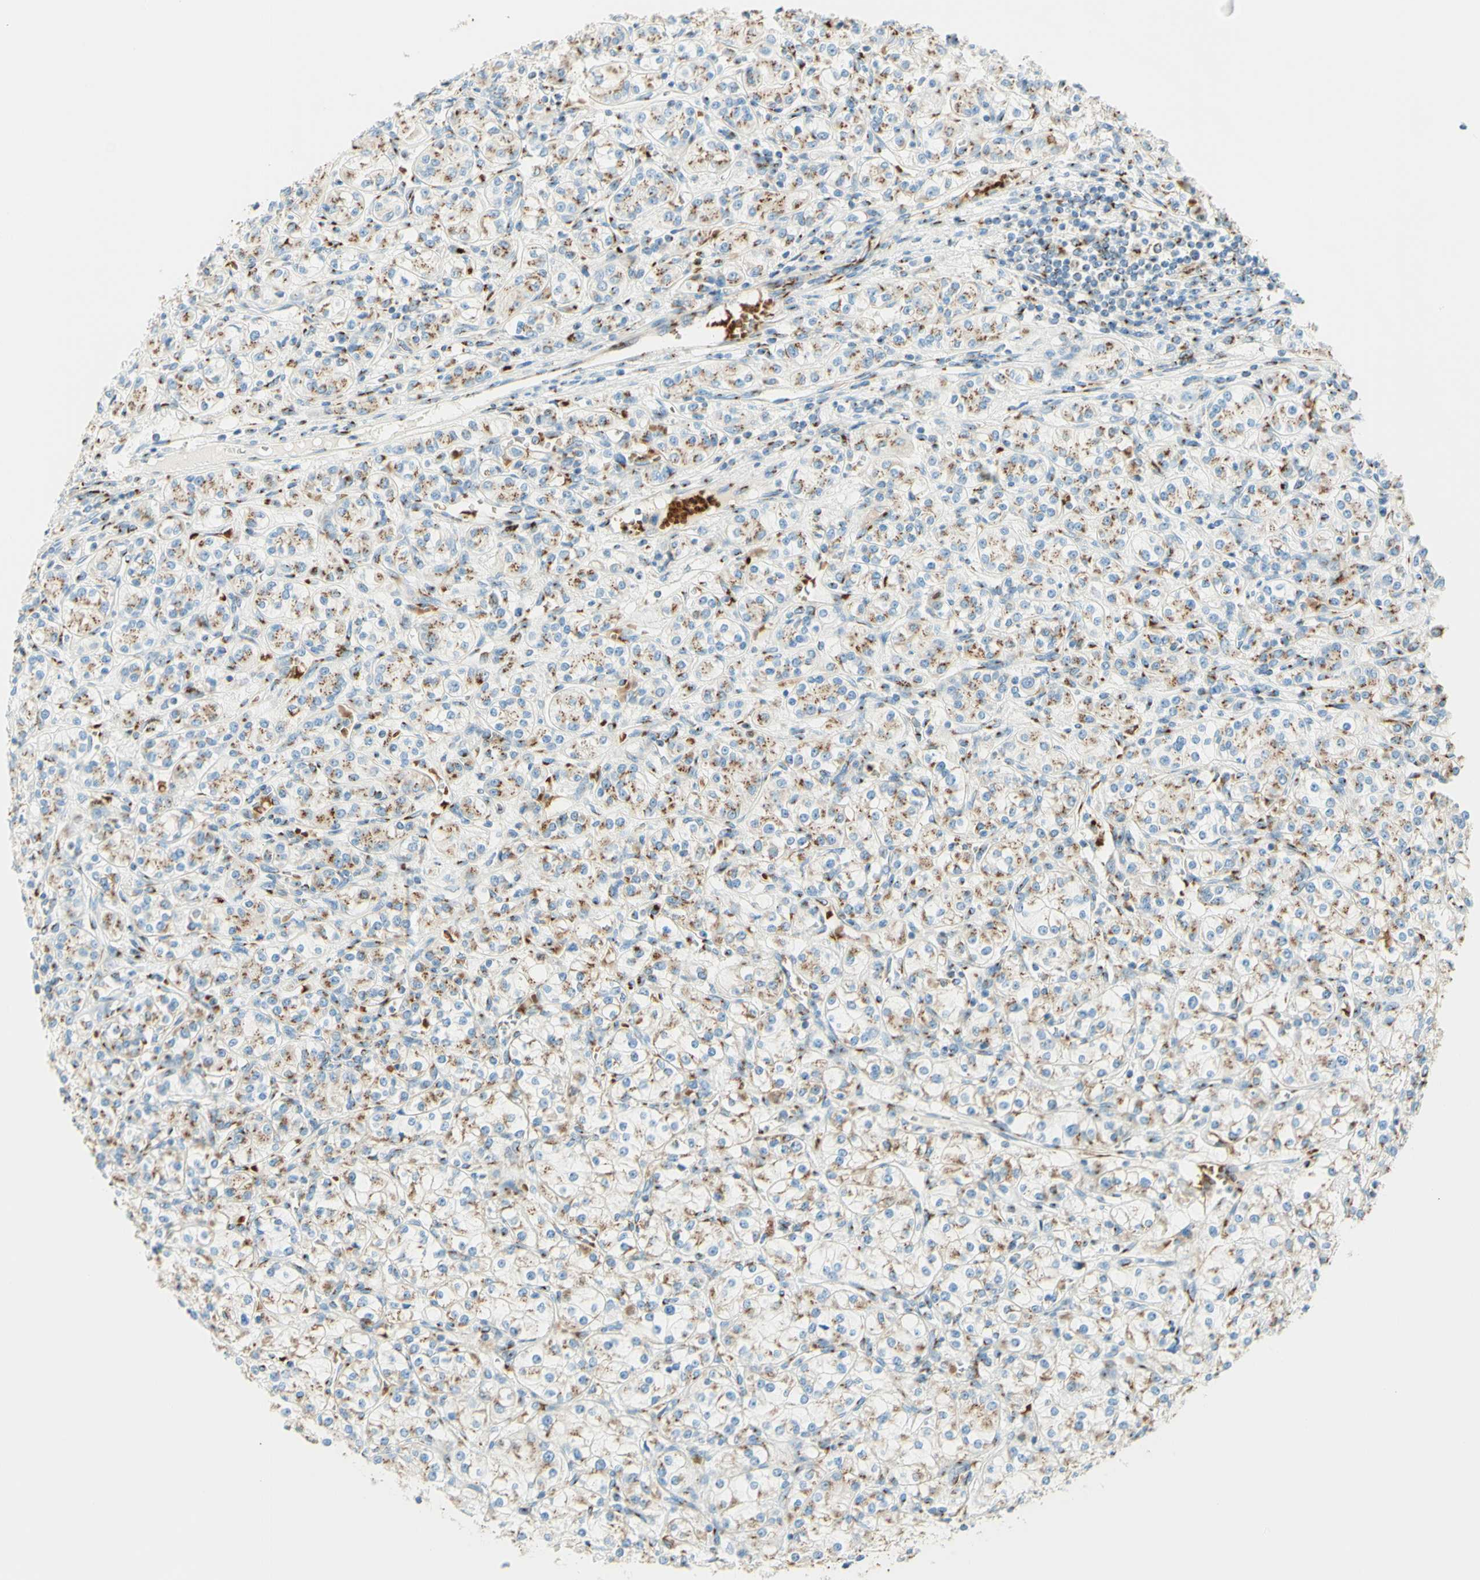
{"staining": {"intensity": "moderate", "quantity": "25%-75%", "location": "cytoplasmic/membranous"}, "tissue": "renal cancer", "cell_type": "Tumor cells", "image_type": "cancer", "snomed": [{"axis": "morphology", "description": "Adenocarcinoma, NOS"}, {"axis": "topography", "description": "Kidney"}], "caption": "An IHC photomicrograph of tumor tissue is shown. Protein staining in brown shows moderate cytoplasmic/membranous positivity in renal cancer (adenocarcinoma) within tumor cells.", "gene": "GOLGB1", "patient": {"sex": "male", "age": 77}}